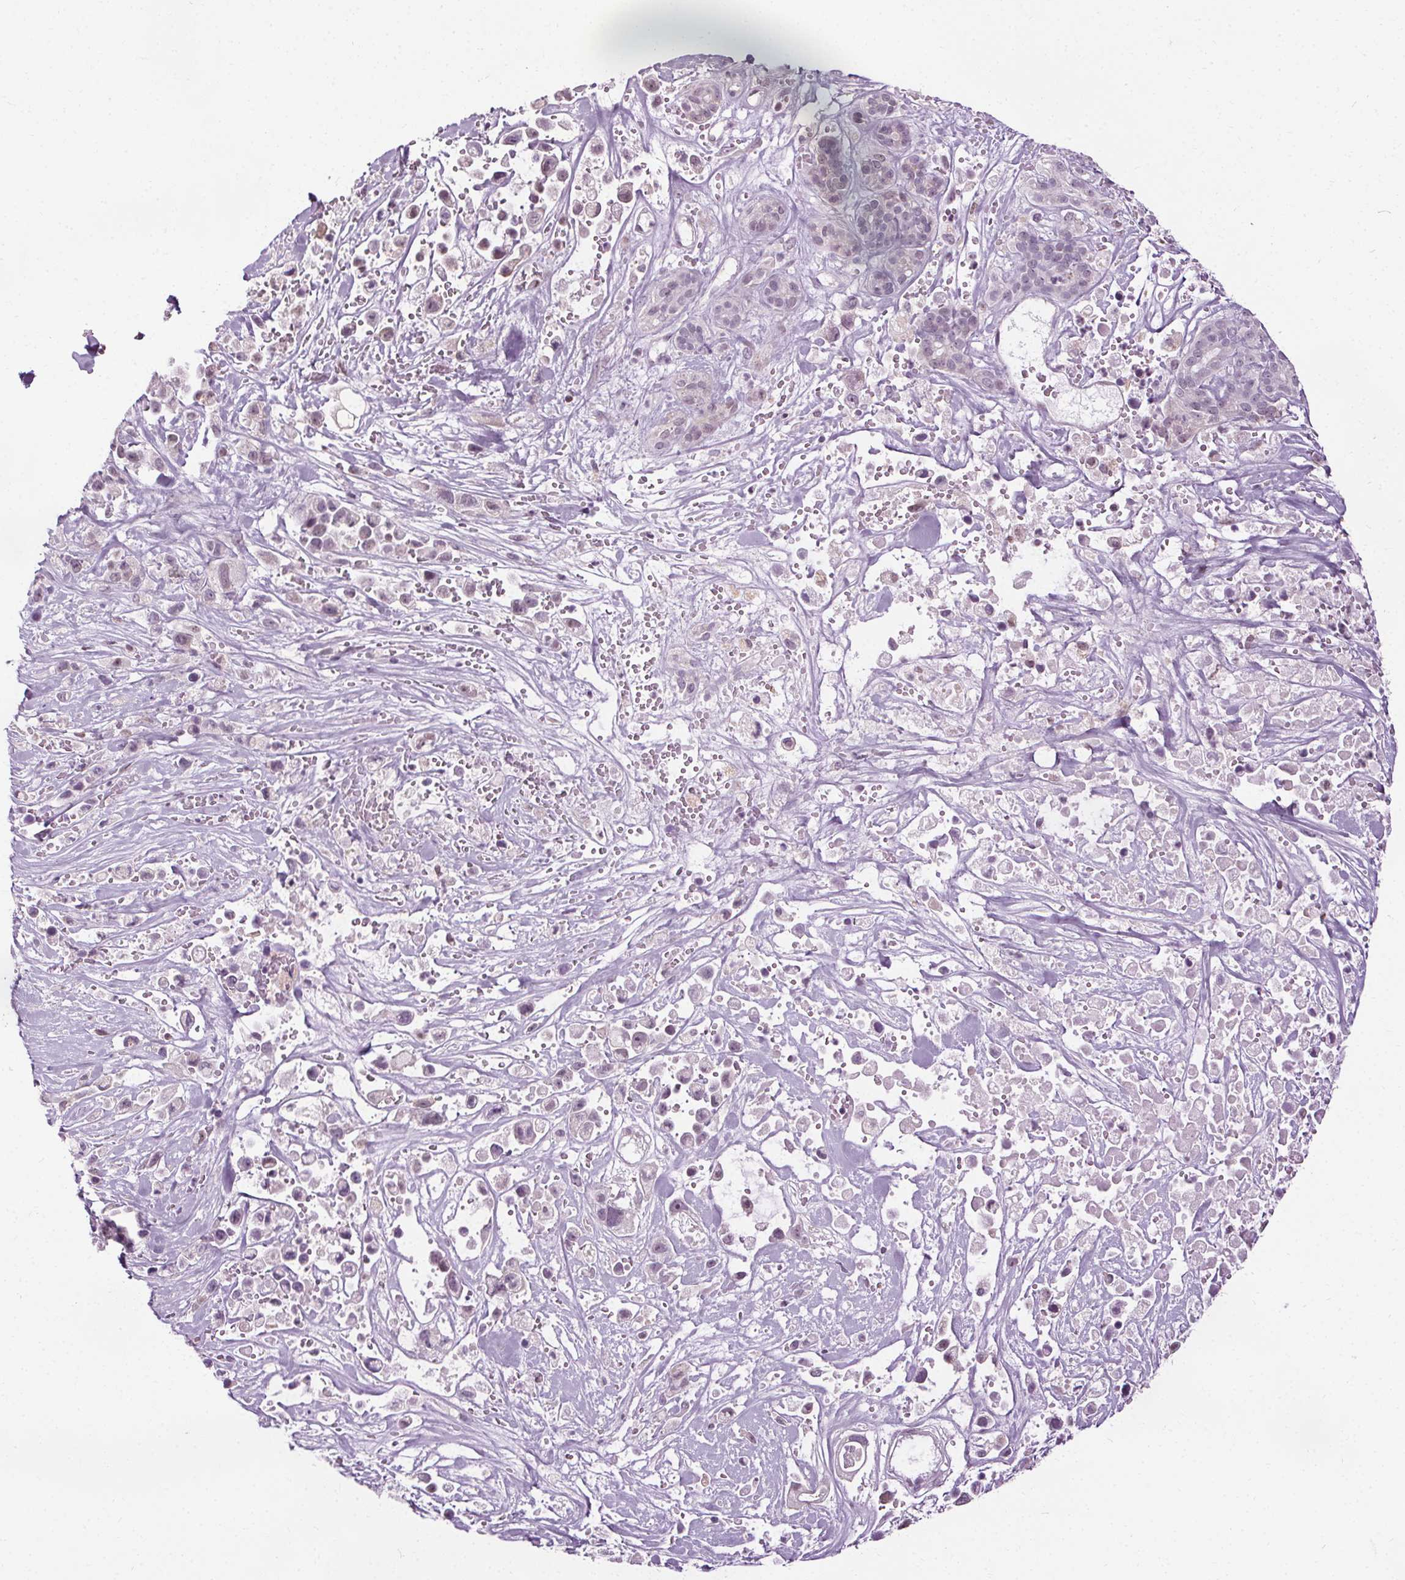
{"staining": {"intensity": "negative", "quantity": "none", "location": "none"}, "tissue": "pancreatic cancer", "cell_type": "Tumor cells", "image_type": "cancer", "snomed": [{"axis": "morphology", "description": "Adenocarcinoma, NOS"}, {"axis": "topography", "description": "Pancreas"}], "caption": "Image shows no significant protein positivity in tumor cells of pancreatic cancer (adenocarcinoma).", "gene": "CEBPA", "patient": {"sex": "male", "age": 44}}